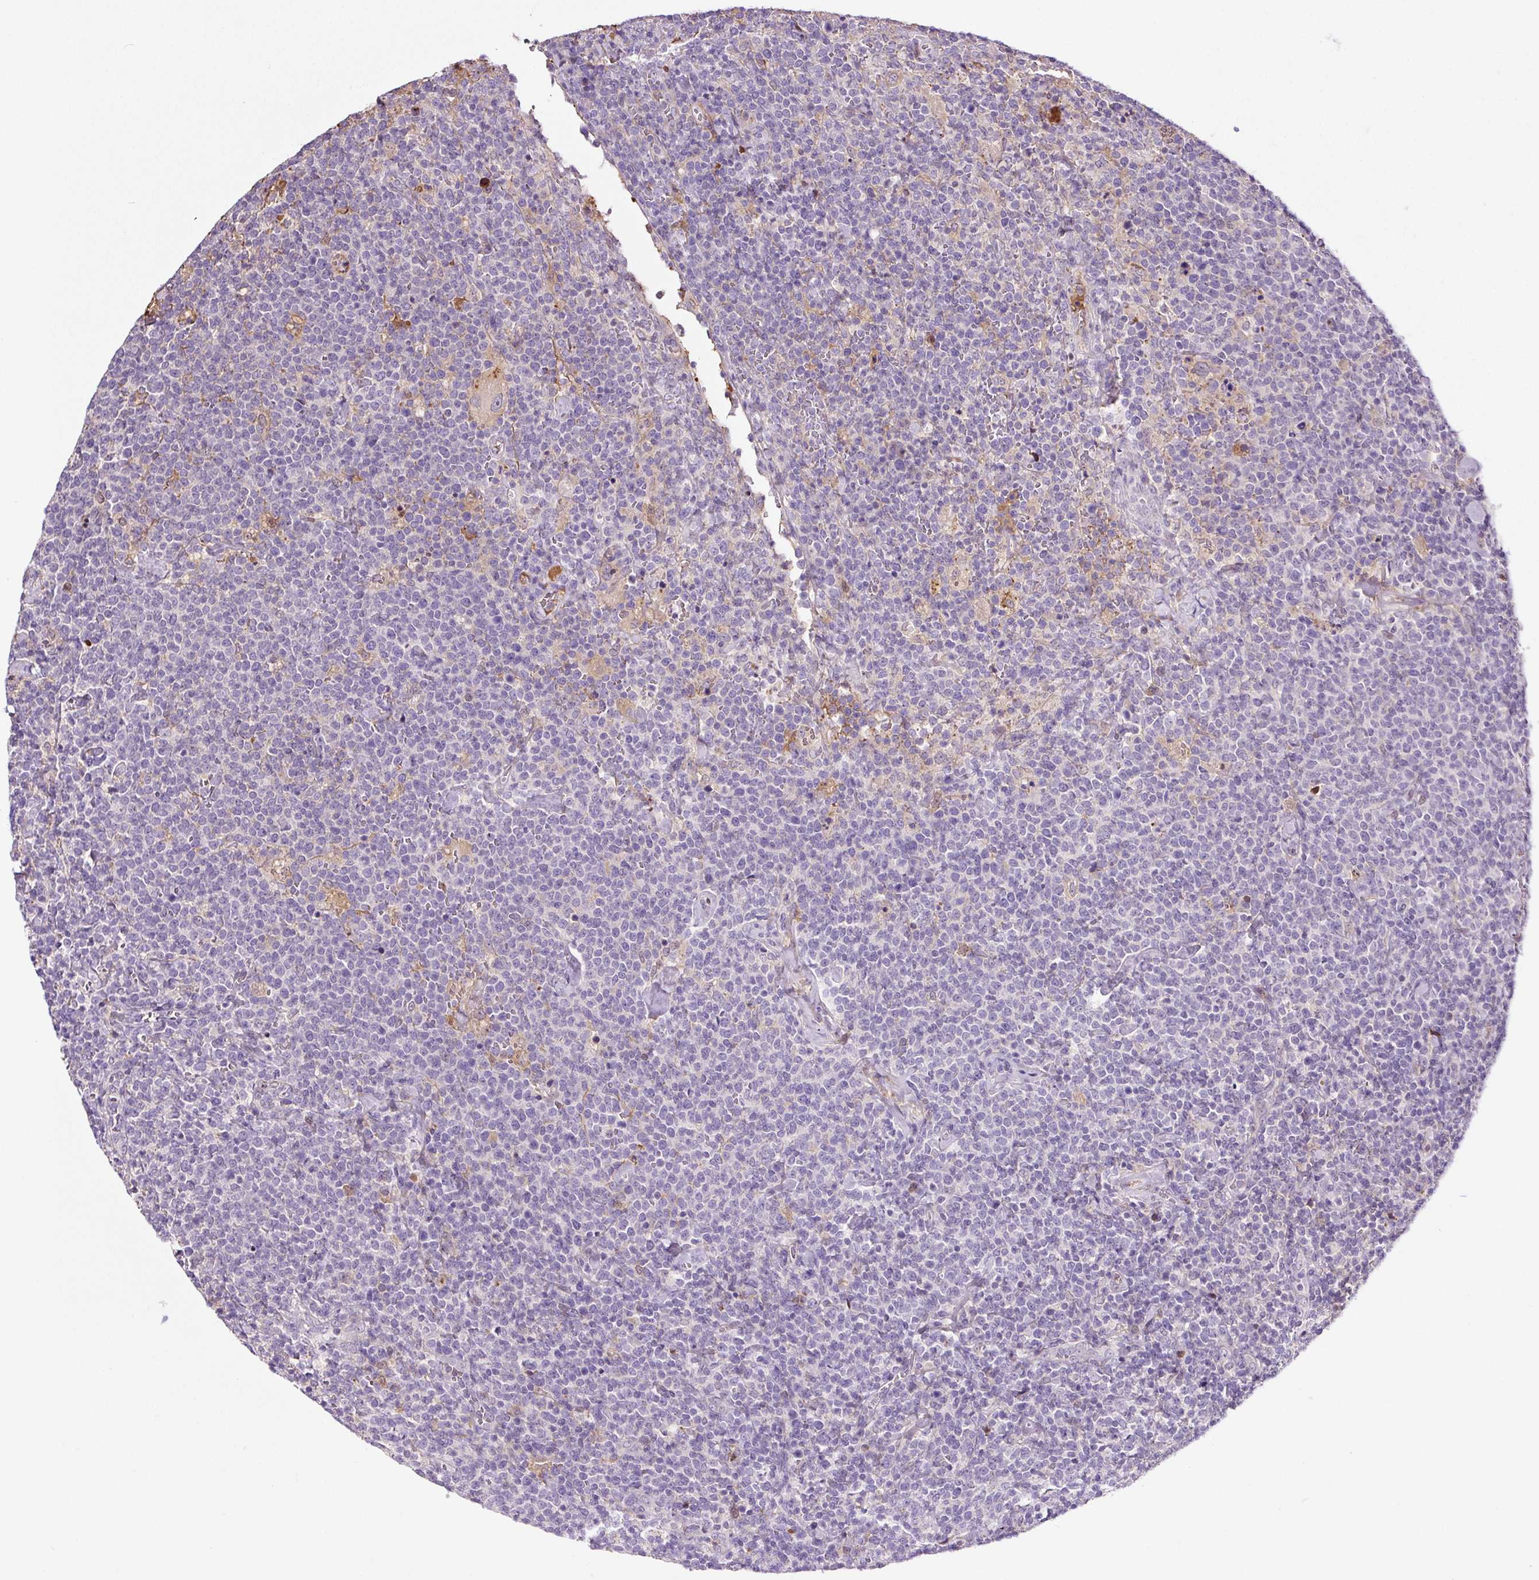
{"staining": {"intensity": "negative", "quantity": "none", "location": "none"}, "tissue": "lymphoma", "cell_type": "Tumor cells", "image_type": "cancer", "snomed": [{"axis": "morphology", "description": "Malignant lymphoma, non-Hodgkin's type, High grade"}, {"axis": "topography", "description": "Lymph node"}], "caption": "Immunohistochemical staining of human high-grade malignant lymphoma, non-Hodgkin's type exhibits no significant staining in tumor cells.", "gene": "LRRC24", "patient": {"sex": "male", "age": 61}}